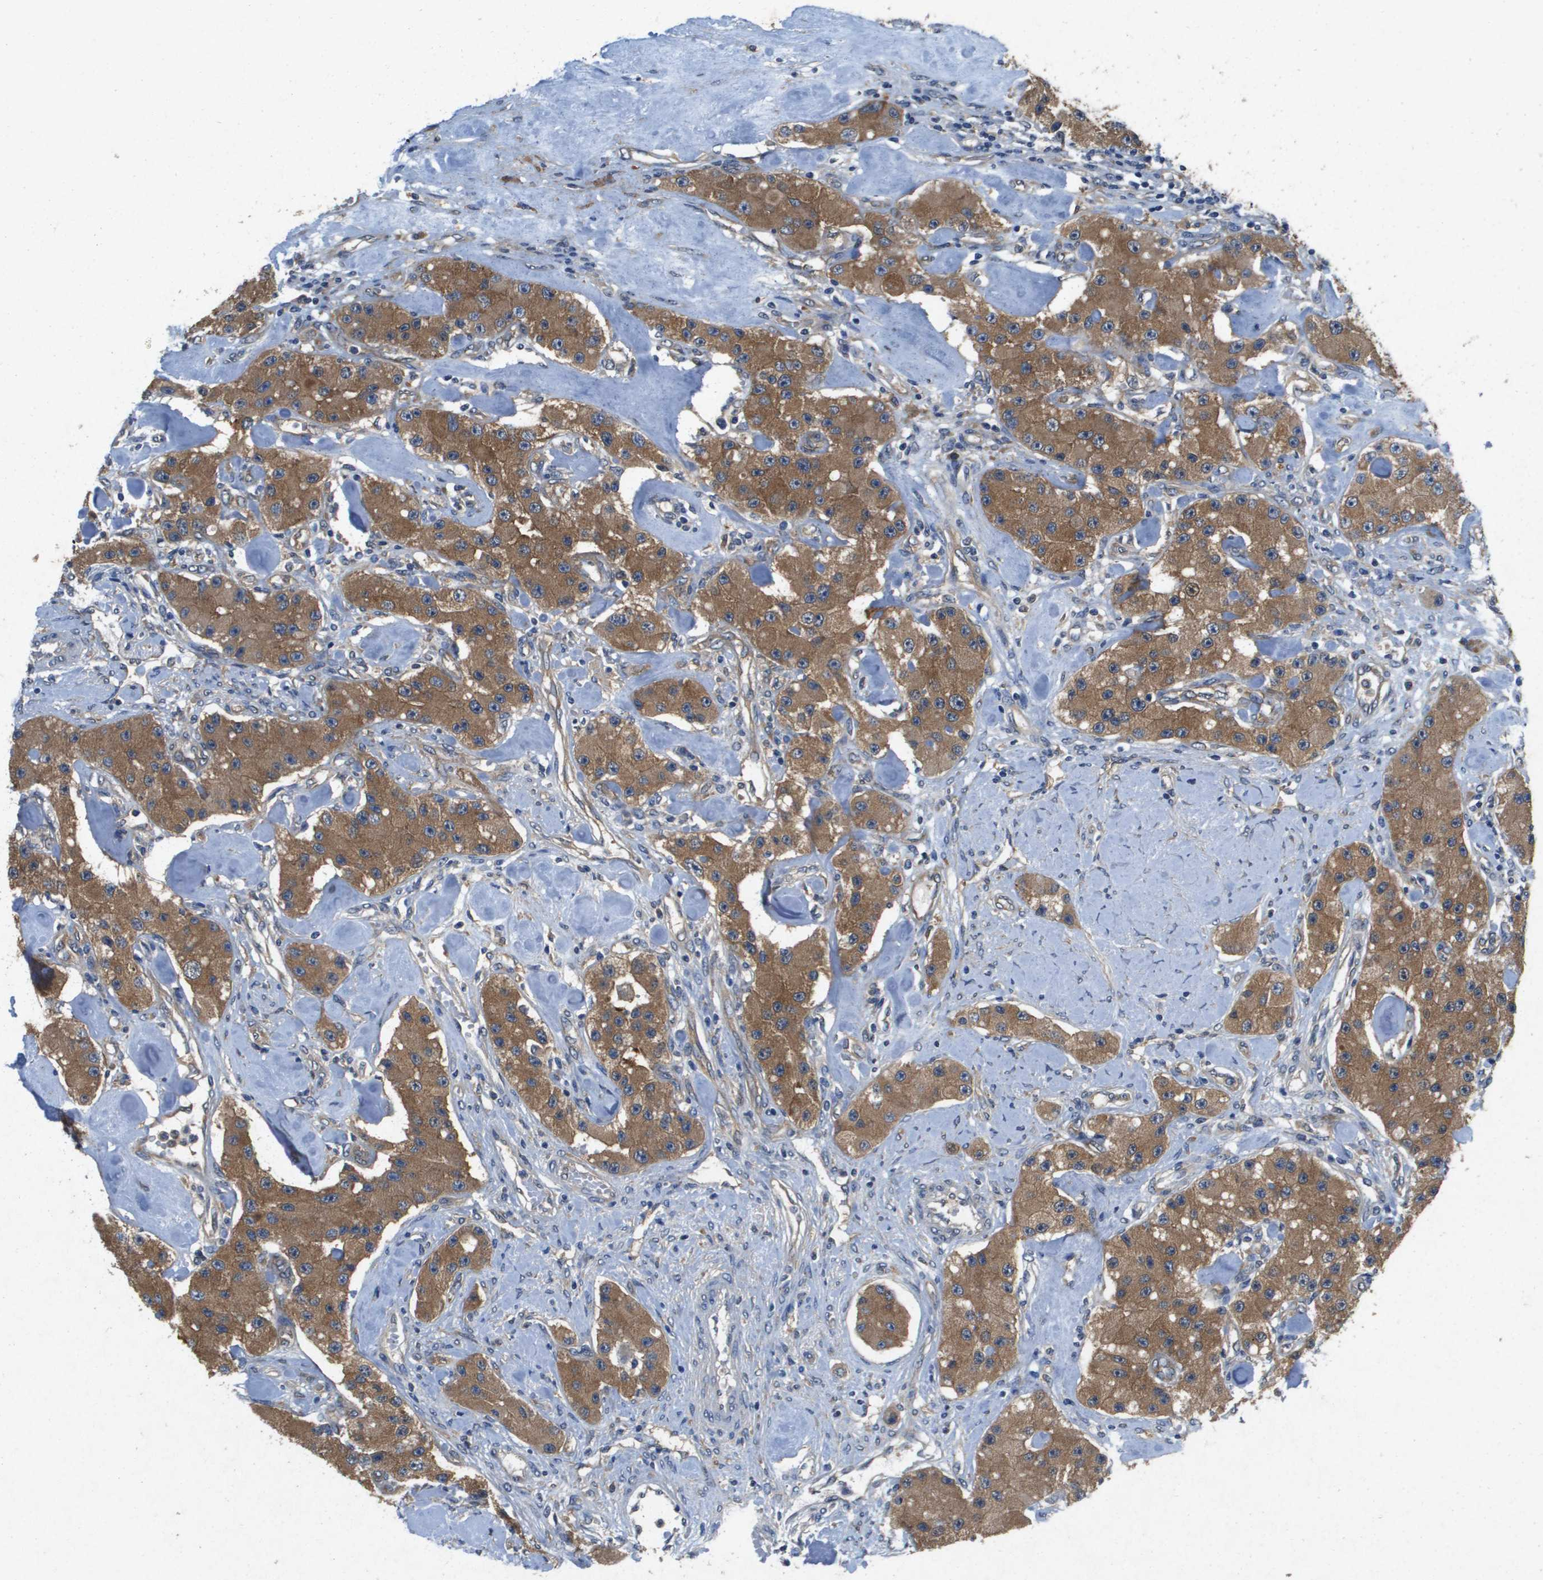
{"staining": {"intensity": "moderate", "quantity": ">75%", "location": "cytoplasmic/membranous"}, "tissue": "carcinoid", "cell_type": "Tumor cells", "image_type": "cancer", "snomed": [{"axis": "morphology", "description": "Carcinoid, malignant, NOS"}, {"axis": "topography", "description": "Pancreas"}], "caption": "Tumor cells display medium levels of moderate cytoplasmic/membranous expression in about >75% of cells in carcinoid.", "gene": "PTPRT", "patient": {"sex": "male", "age": 41}}